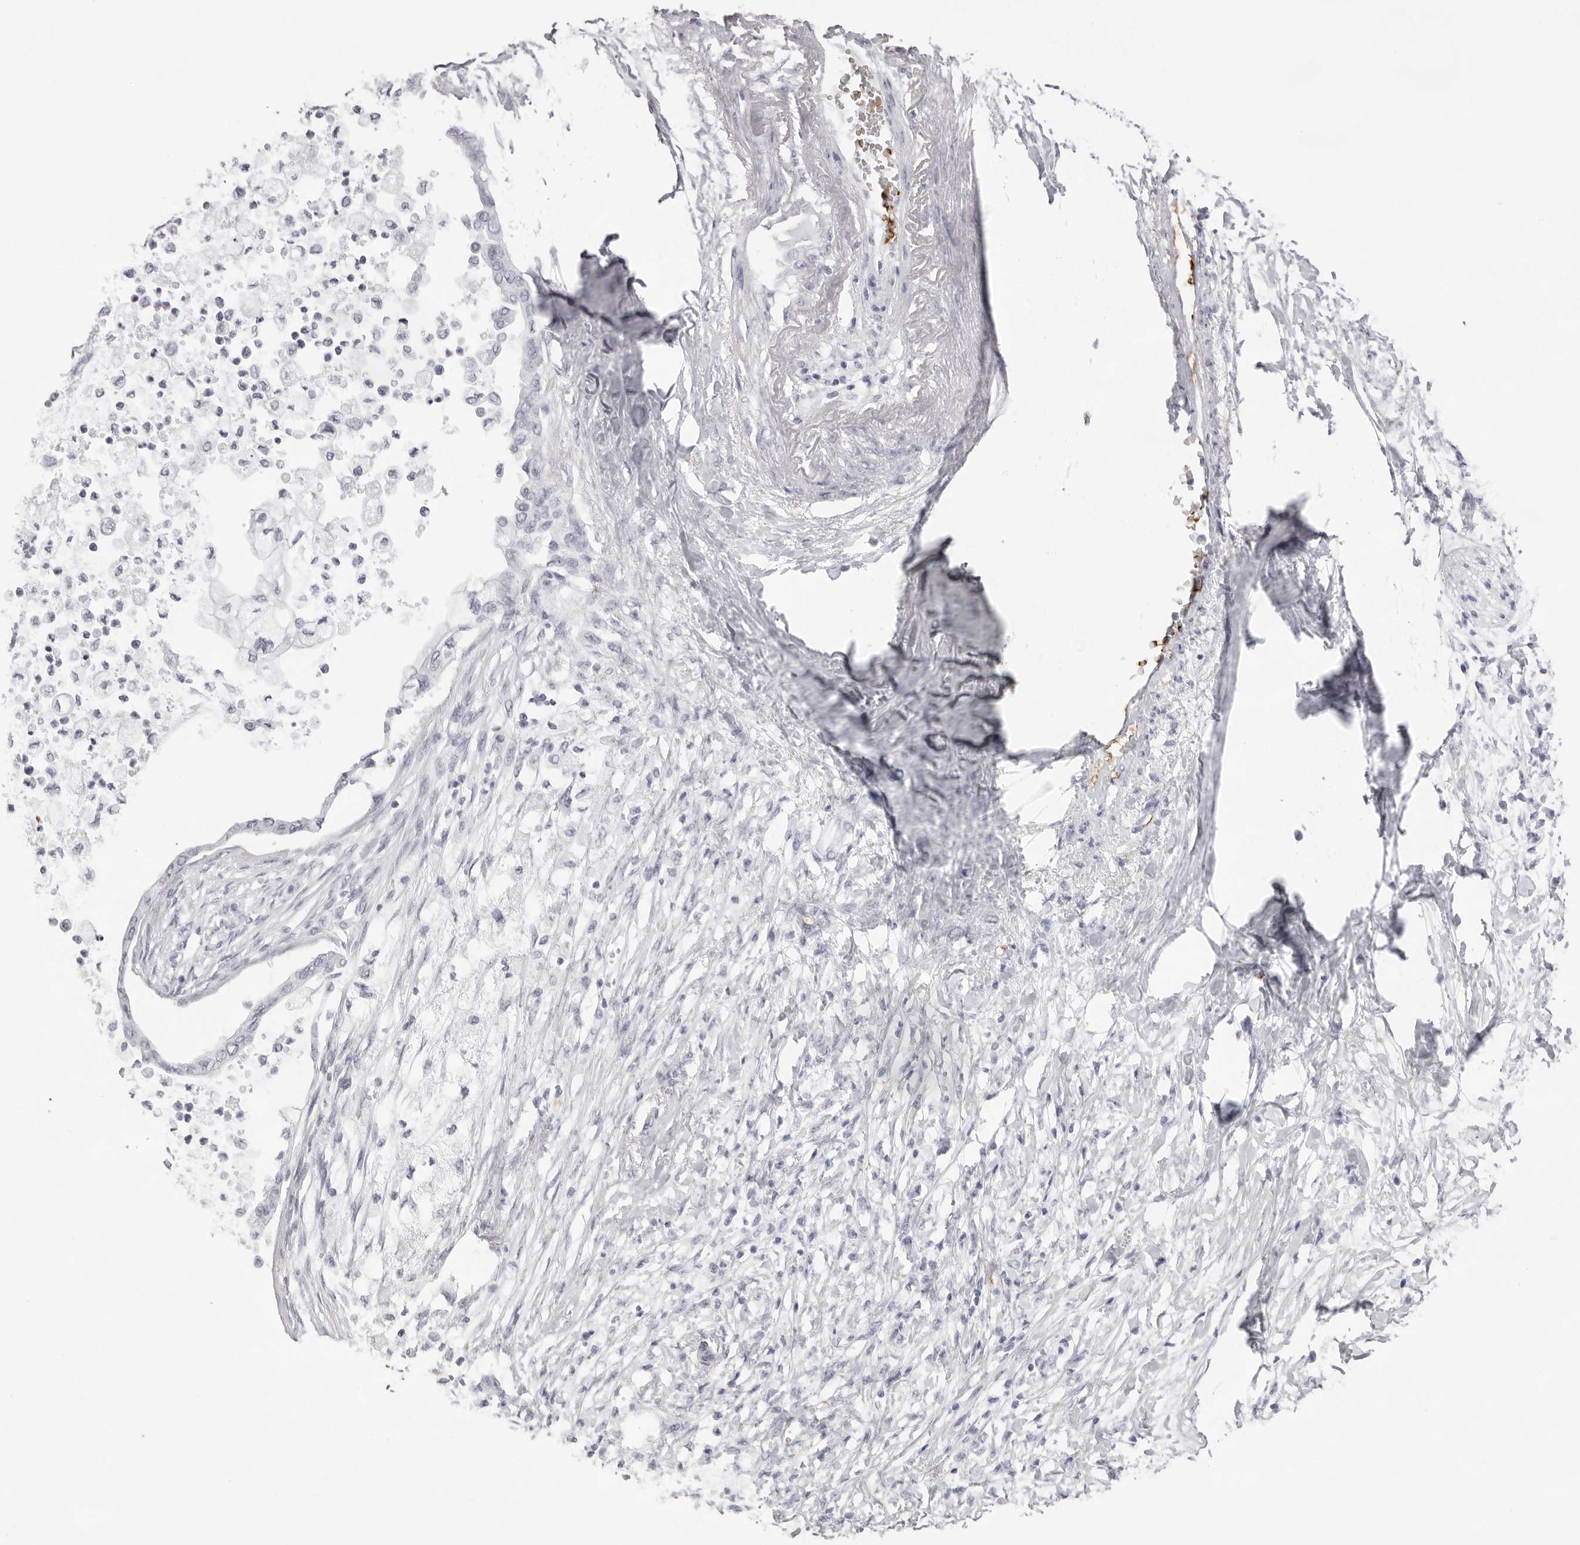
{"staining": {"intensity": "negative", "quantity": "none", "location": "none"}, "tissue": "pancreatic cancer", "cell_type": "Tumor cells", "image_type": "cancer", "snomed": [{"axis": "morphology", "description": "Normal tissue, NOS"}, {"axis": "morphology", "description": "Adenocarcinoma, NOS"}, {"axis": "topography", "description": "Pancreas"}, {"axis": "topography", "description": "Duodenum"}], "caption": "Immunohistochemical staining of human pancreatic cancer (adenocarcinoma) displays no significant staining in tumor cells.", "gene": "SPTA1", "patient": {"sex": "female", "age": 60}}